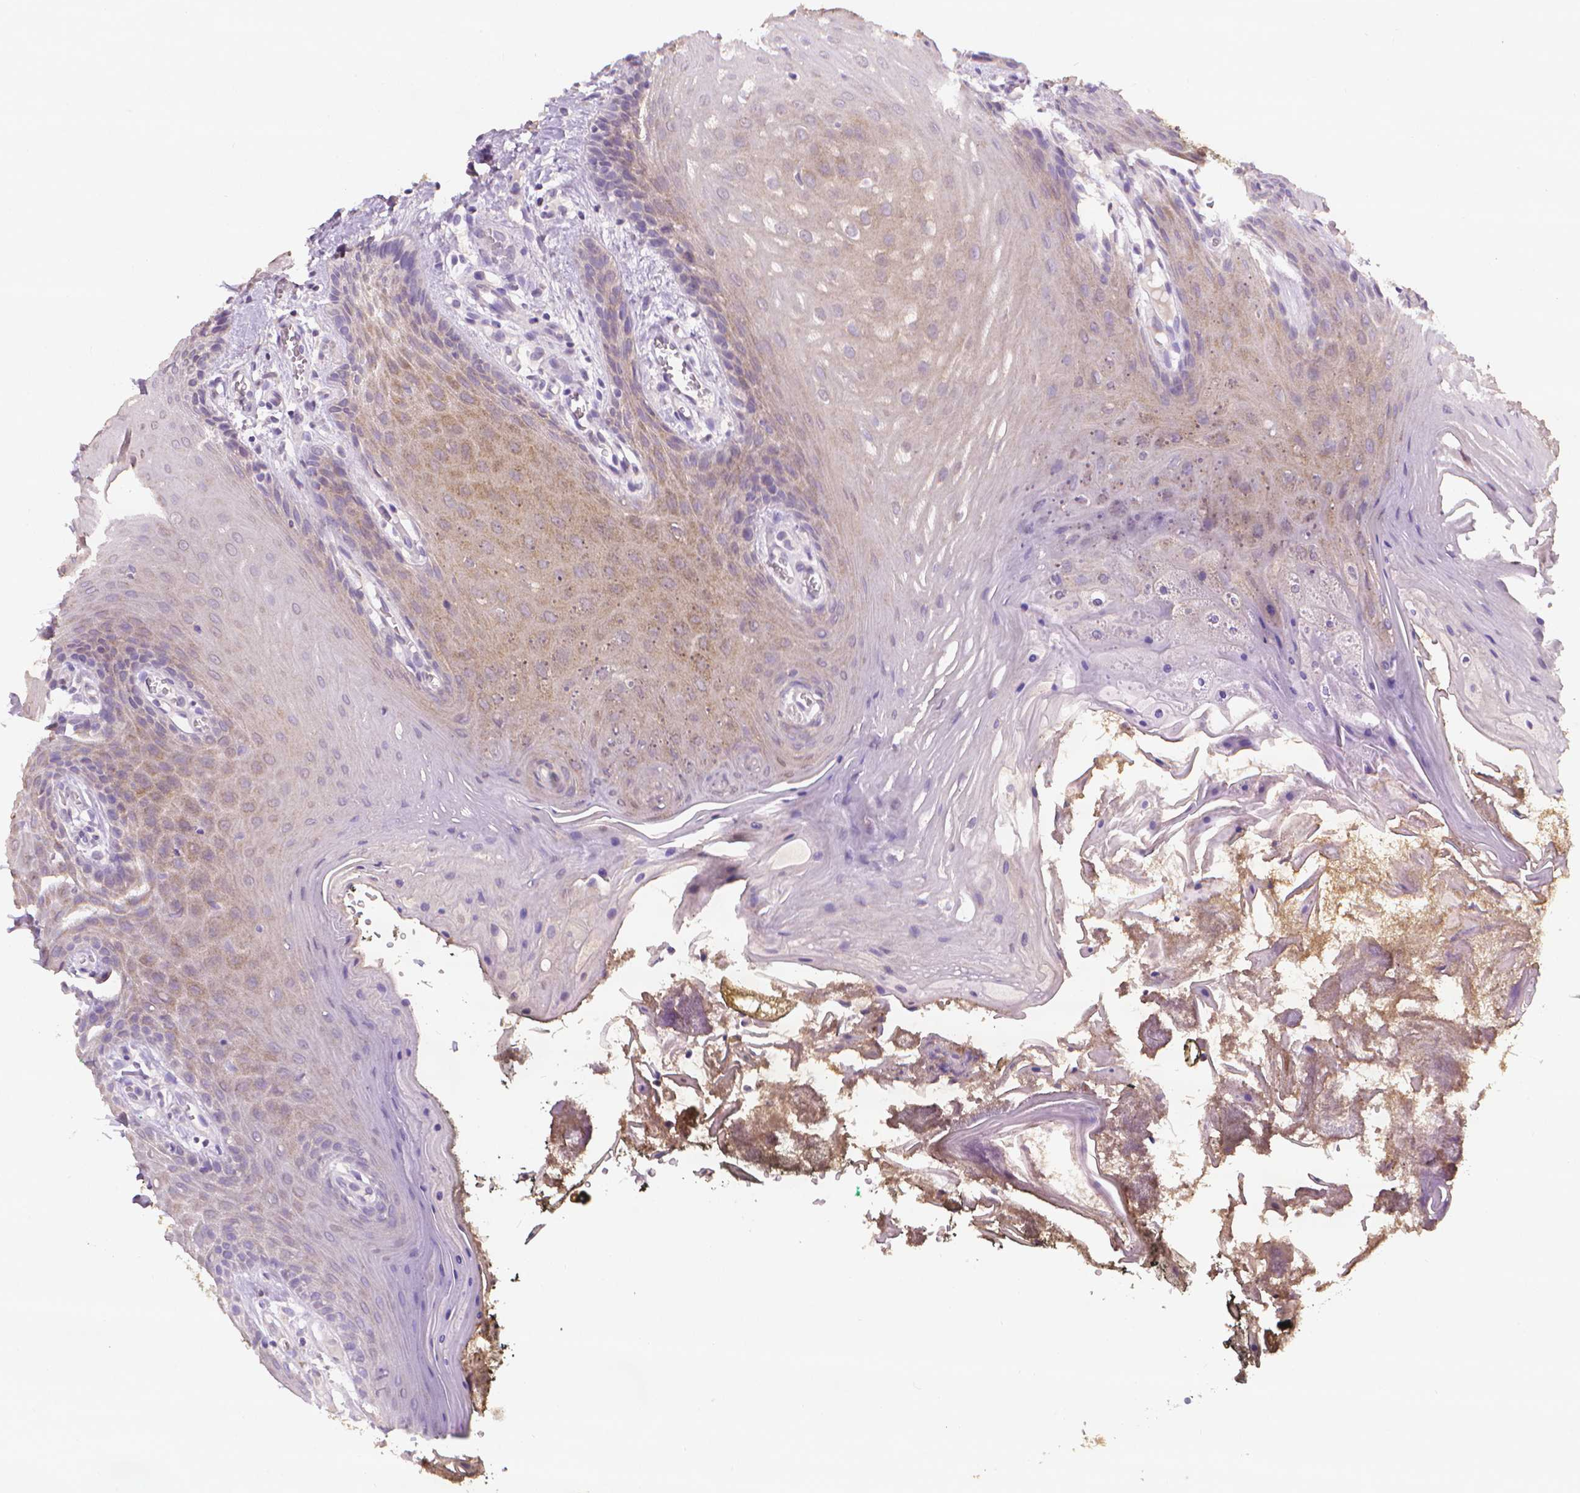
{"staining": {"intensity": "moderate", "quantity": "<25%", "location": "cytoplasmic/membranous"}, "tissue": "oral mucosa", "cell_type": "Squamous epithelial cells", "image_type": "normal", "snomed": [{"axis": "morphology", "description": "Normal tissue, NOS"}, {"axis": "topography", "description": "Oral tissue"}], "caption": "High-power microscopy captured an immunohistochemistry histopathology image of benign oral mucosa, revealing moderate cytoplasmic/membranous expression in about <25% of squamous epithelial cells. (IHC, brightfield microscopy, high magnification).", "gene": "FASN", "patient": {"sex": "male", "age": 9}}